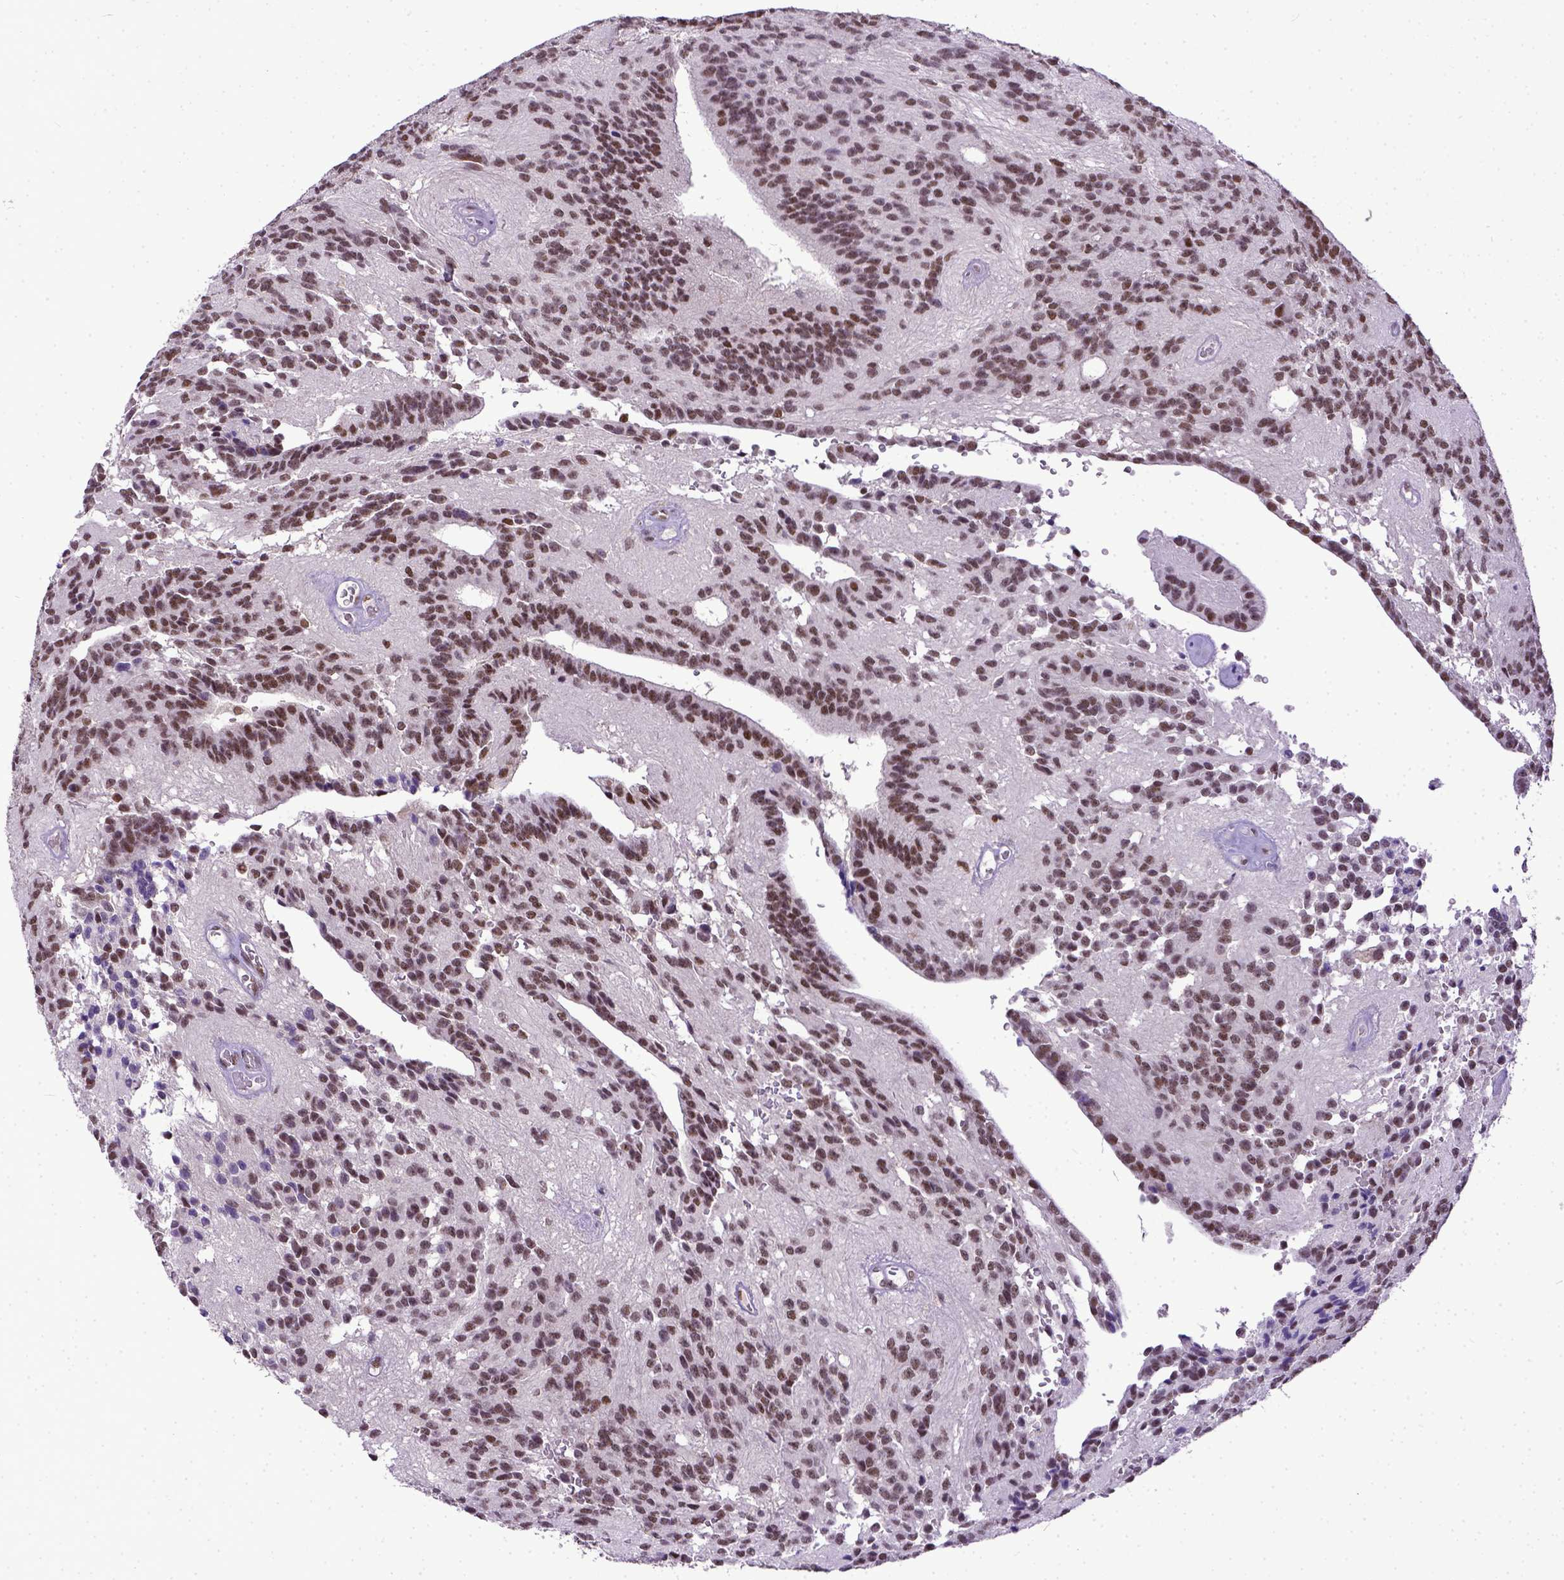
{"staining": {"intensity": "moderate", "quantity": ">75%", "location": "nuclear"}, "tissue": "glioma", "cell_type": "Tumor cells", "image_type": "cancer", "snomed": [{"axis": "morphology", "description": "Glioma, malignant, Low grade"}, {"axis": "topography", "description": "Brain"}], "caption": "Protein expression analysis of glioma demonstrates moderate nuclear expression in approximately >75% of tumor cells.", "gene": "ERCC1", "patient": {"sex": "male", "age": 31}}